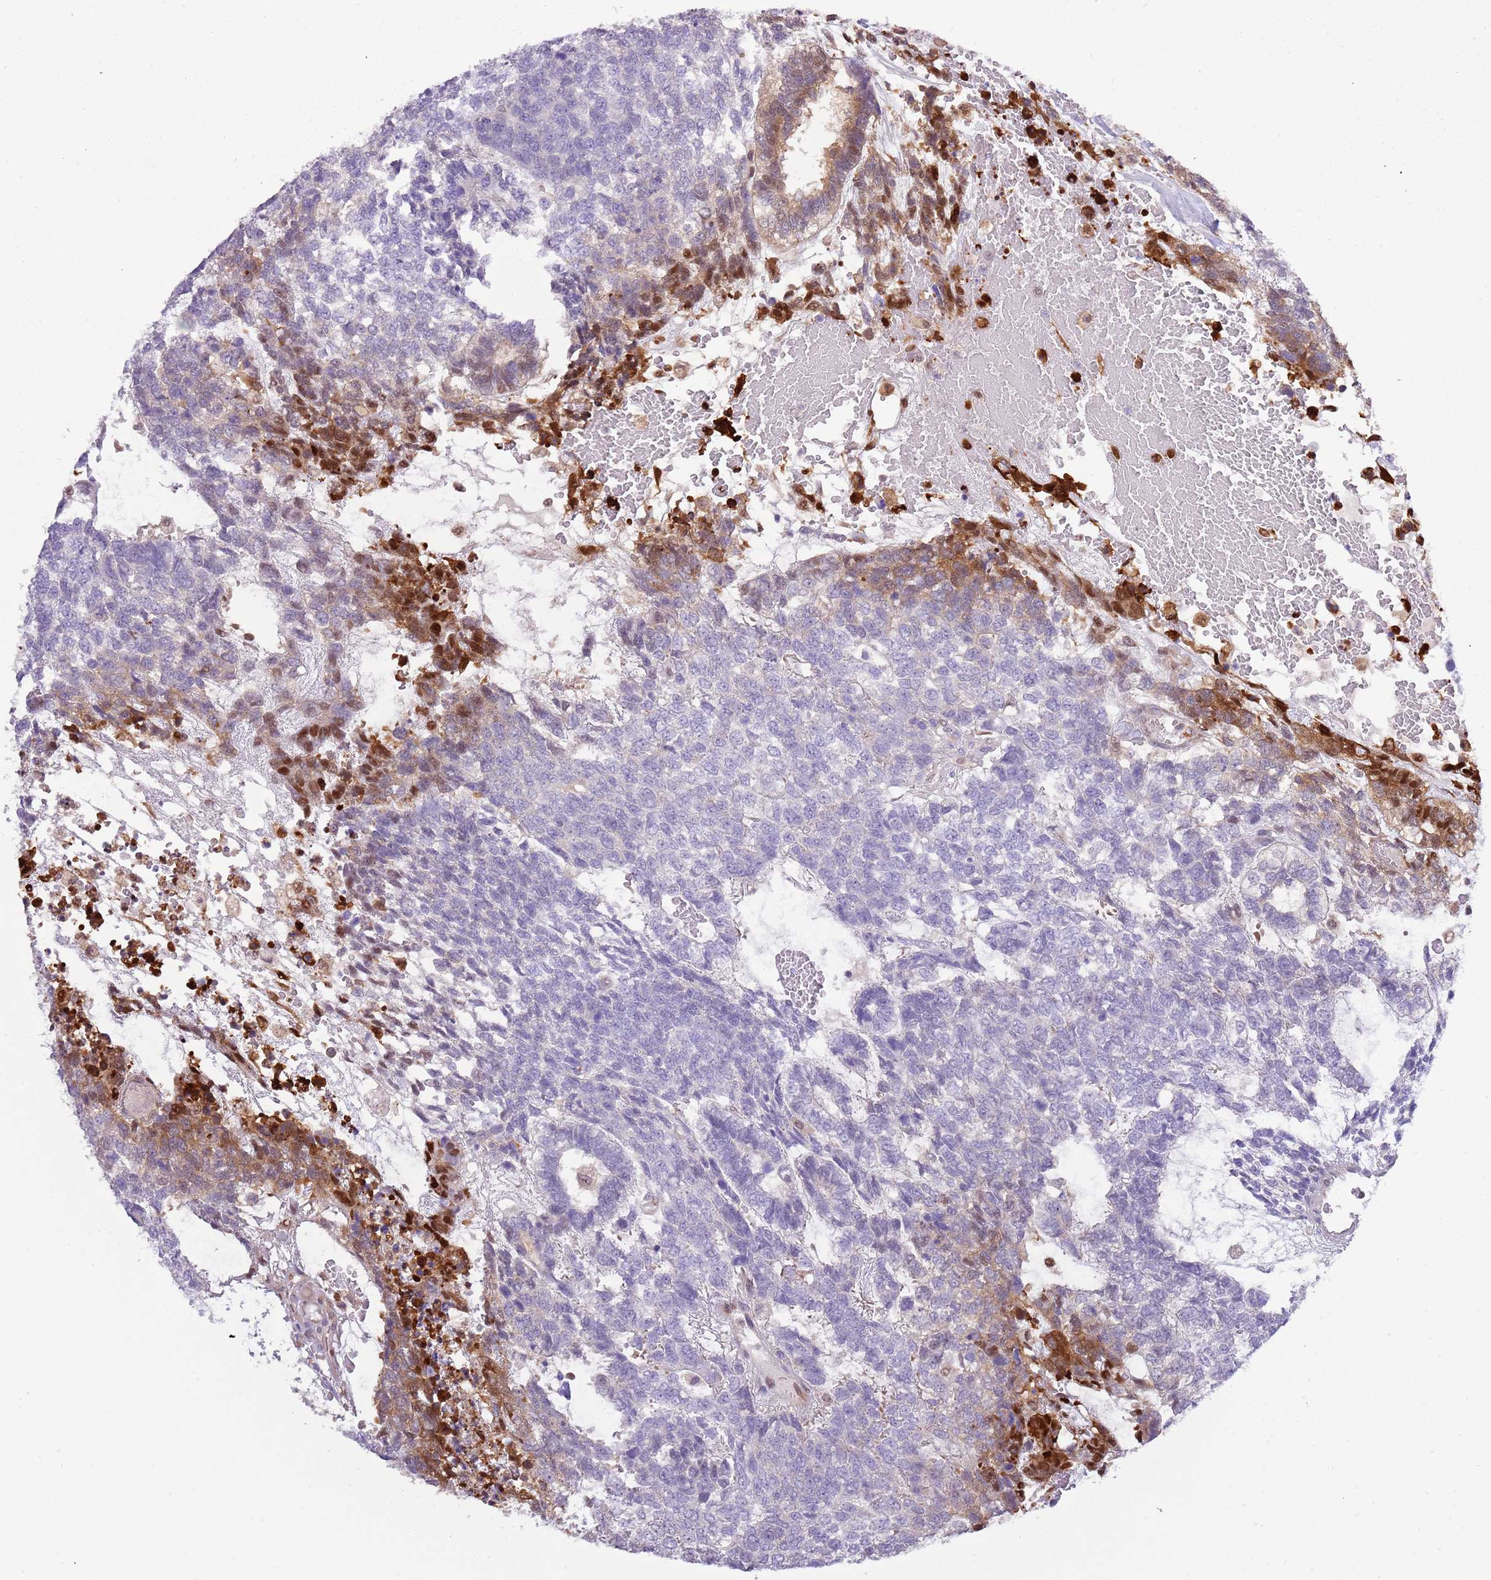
{"staining": {"intensity": "moderate", "quantity": "<25%", "location": "cytoplasmic/membranous"}, "tissue": "testis cancer", "cell_type": "Tumor cells", "image_type": "cancer", "snomed": [{"axis": "morphology", "description": "Carcinoma, Embryonal, NOS"}, {"axis": "topography", "description": "Testis"}], "caption": "Testis cancer (embryonal carcinoma) stained with a brown dye reveals moderate cytoplasmic/membranous positive expression in approximately <25% of tumor cells.", "gene": "NBPF6", "patient": {"sex": "male", "age": 23}}